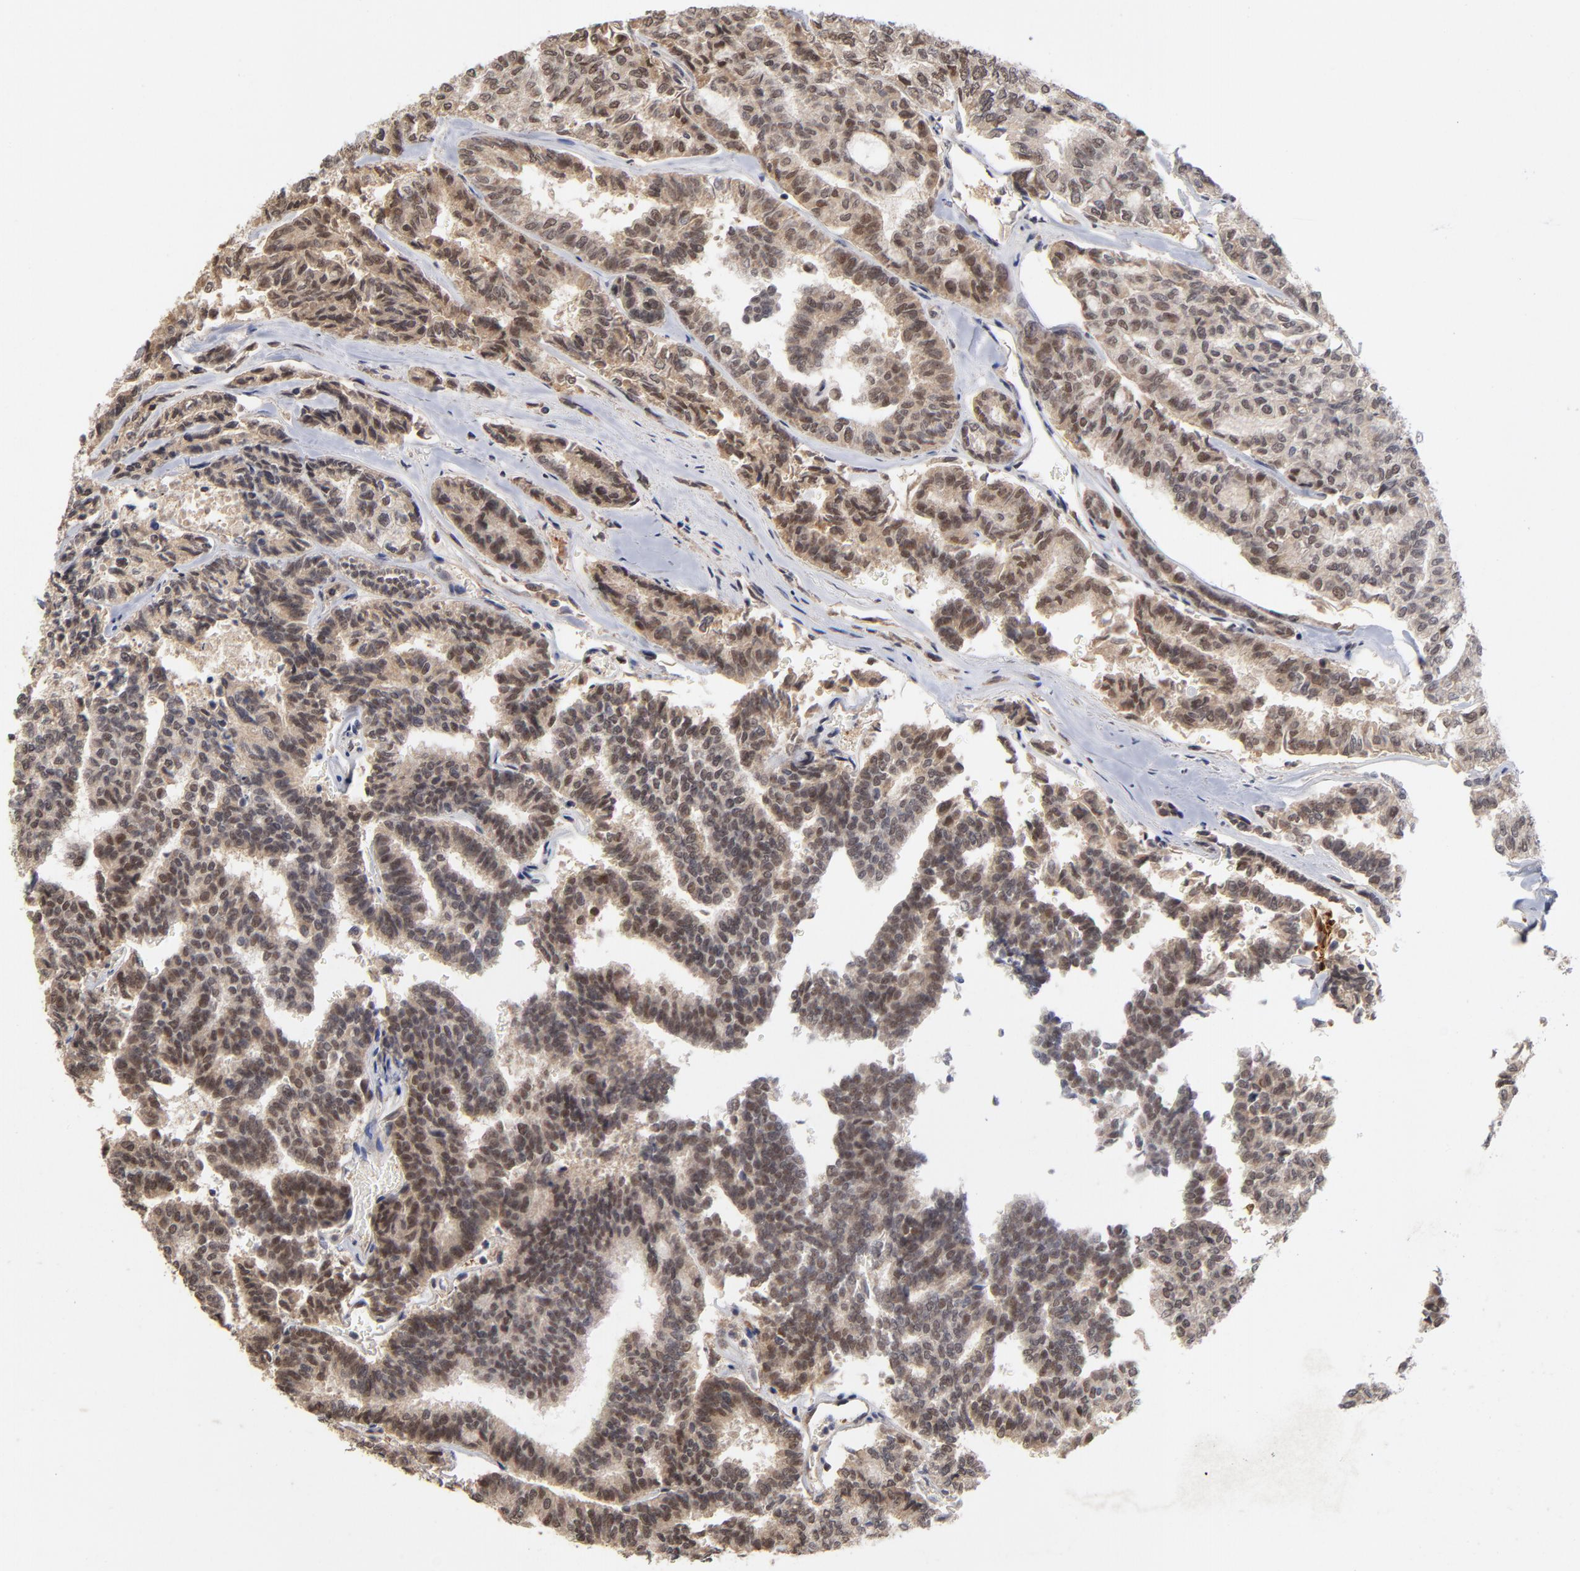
{"staining": {"intensity": "moderate", "quantity": ">75%", "location": "cytoplasmic/membranous,nuclear"}, "tissue": "thyroid cancer", "cell_type": "Tumor cells", "image_type": "cancer", "snomed": [{"axis": "morphology", "description": "Papillary adenocarcinoma, NOS"}, {"axis": "topography", "description": "Thyroid gland"}], "caption": "Thyroid cancer tissue demonstrates moderate cytoplasmic/membranous and nuclear expression in about >75% of tumor cells, visualized by immunohistochemistry.", "gene": "WSB1", "patient": {"sex": "female", "age": 35}}